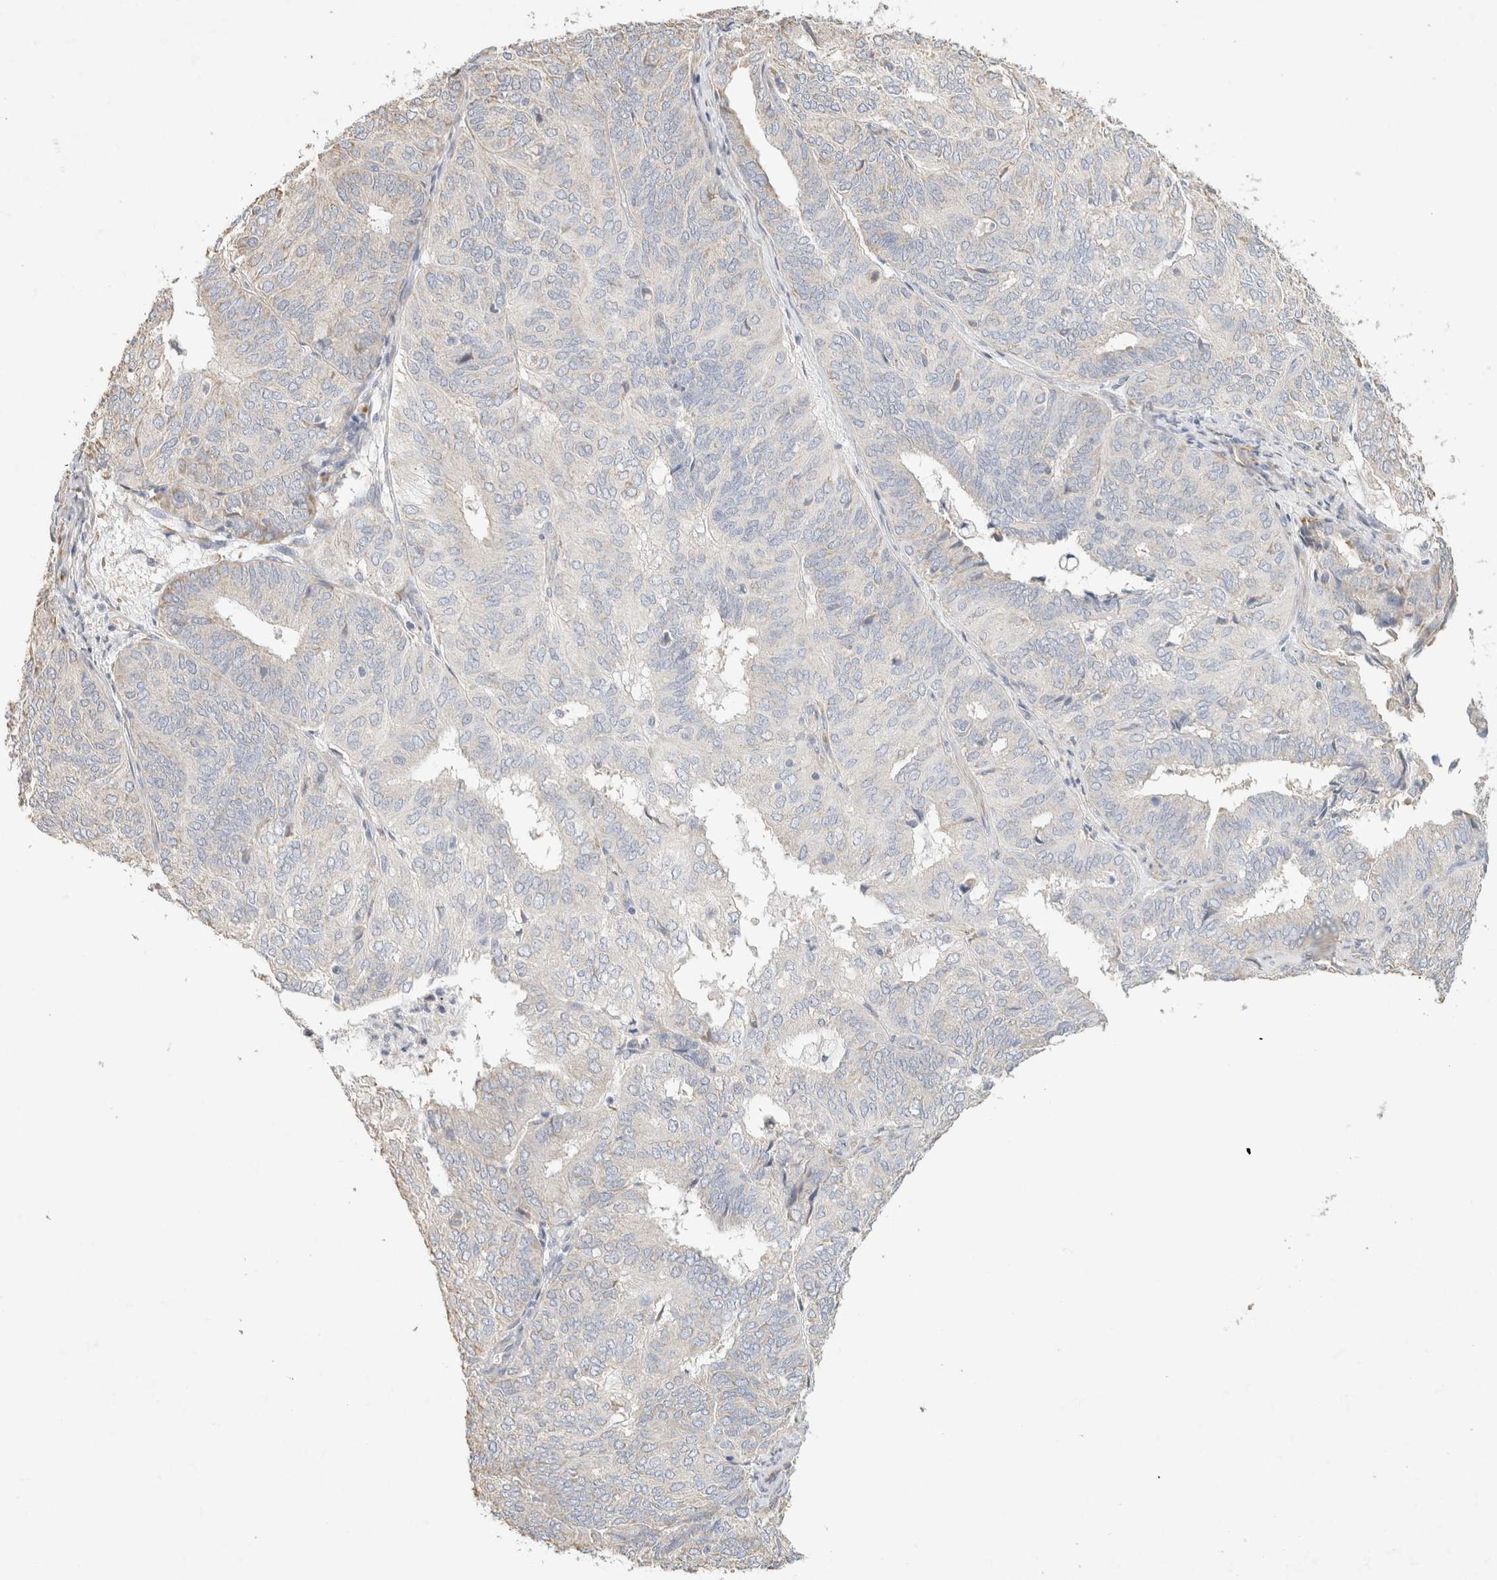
{"staining": {"intensity": "weak", "quantity": "<25%", "location": "cytoplasmic/membranous"}, "tissue": "endometrial cancer", "cell_type": "Tumor cells", "image_type": "cancer", "snomed": [{"axis": "morphology", "description": "Adenocarcinoma, NOS"}, {"axis": "topography", "description": "Uterus"}], "caption": "DAB (3,3'-diaminobenzidine) immunohistochemical staining of endometrial adenocarcinoma displays no significant staining in tumor cells.", "gene": "NEFM", "patient": {"sex": "female", "age": 60}}